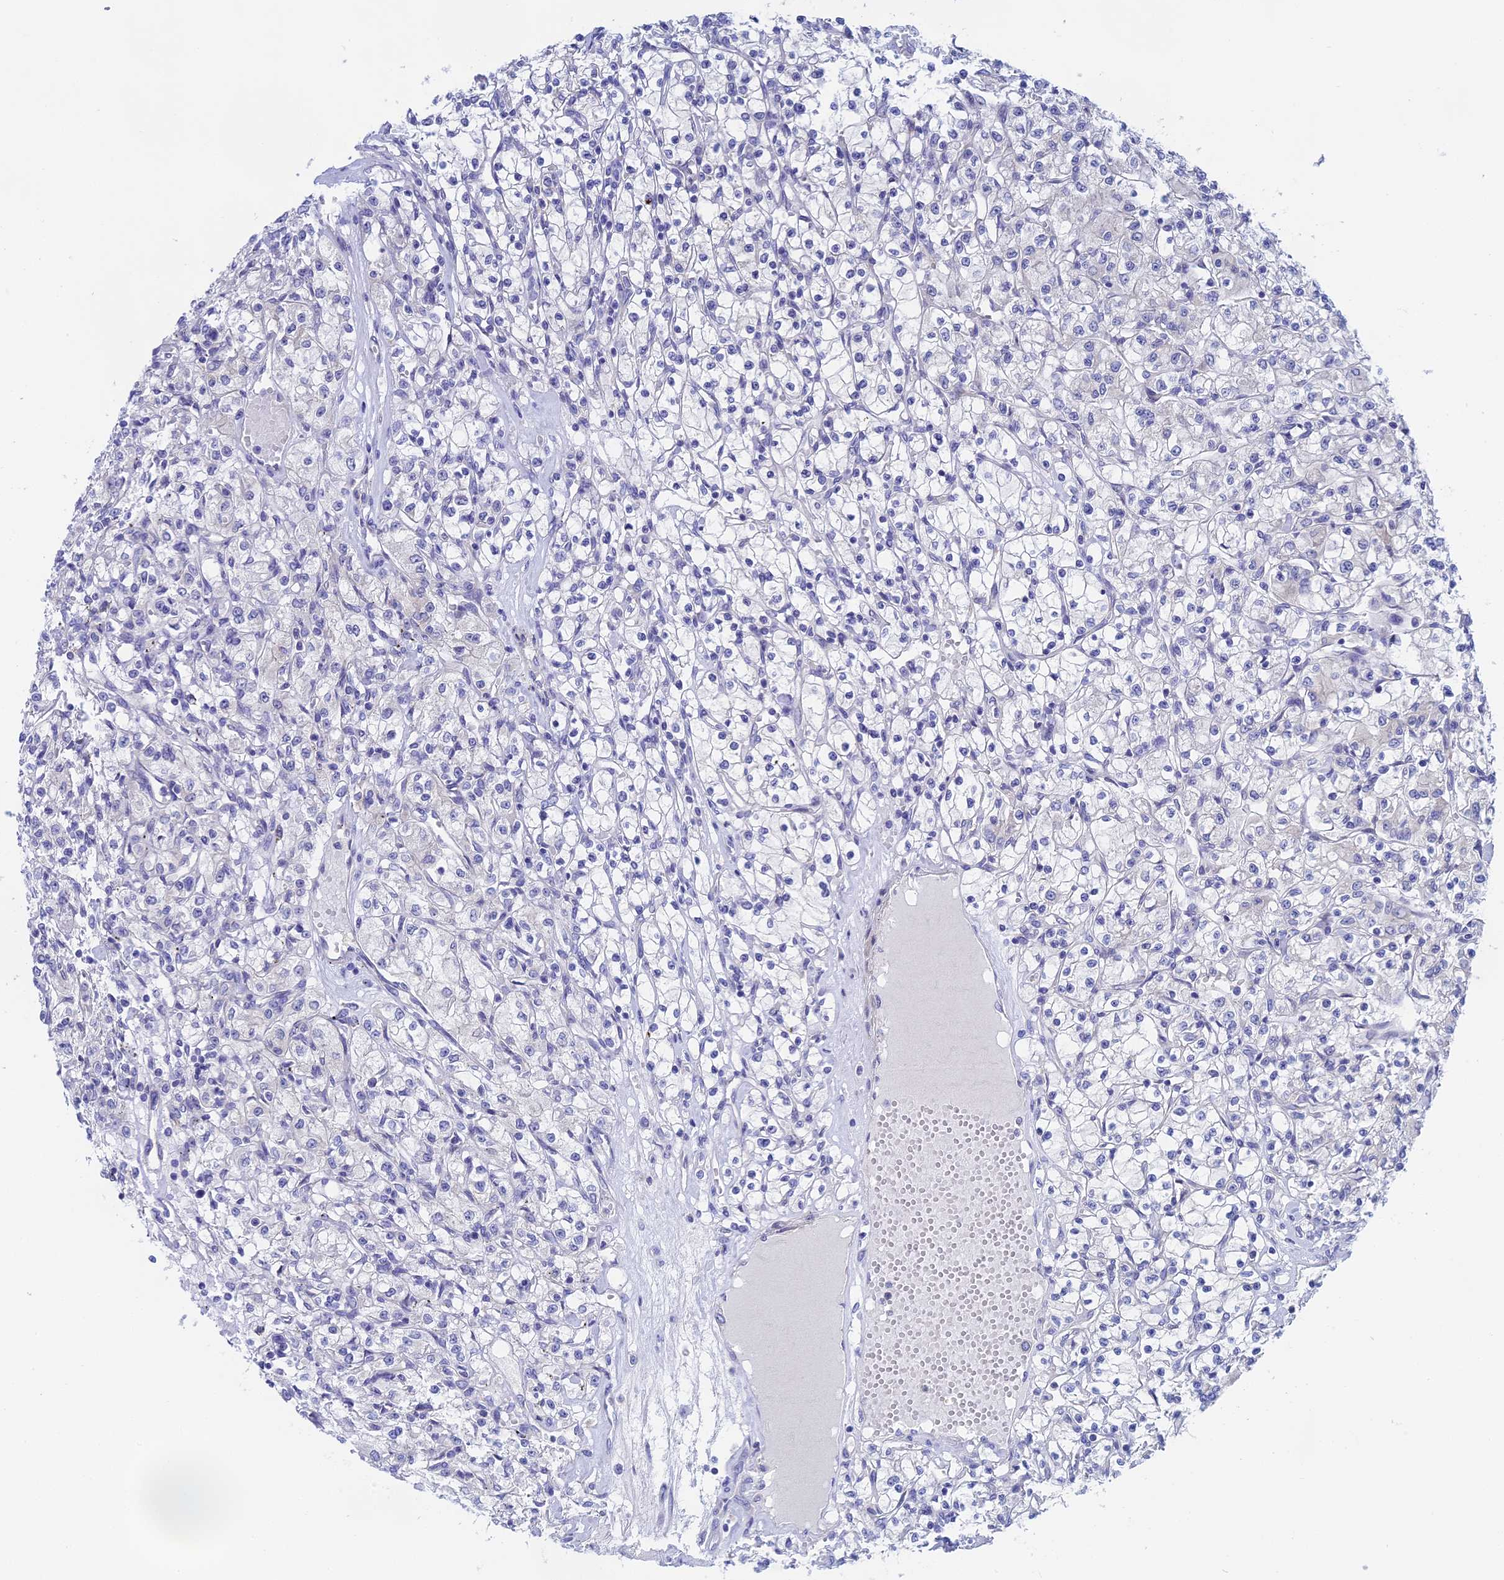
{"staining": {"intensity": "negative", "quantity": "none", "location": "none"}, "tissue": "renal cancer", "cell_type": "Tumor cells", "image_type": "cancer", "snomed": [{"axis": "morphology", "description": "Adenocarcinoma, NOS"}, {"axis": "topography", "description": "Kidney"}], "caption": "An image of human renal cancer is negative for staining in tumor cells. Nuclei are stained in blue.", "gene": "GLB1L", "patient": {"sex": "female", "age": 59}}